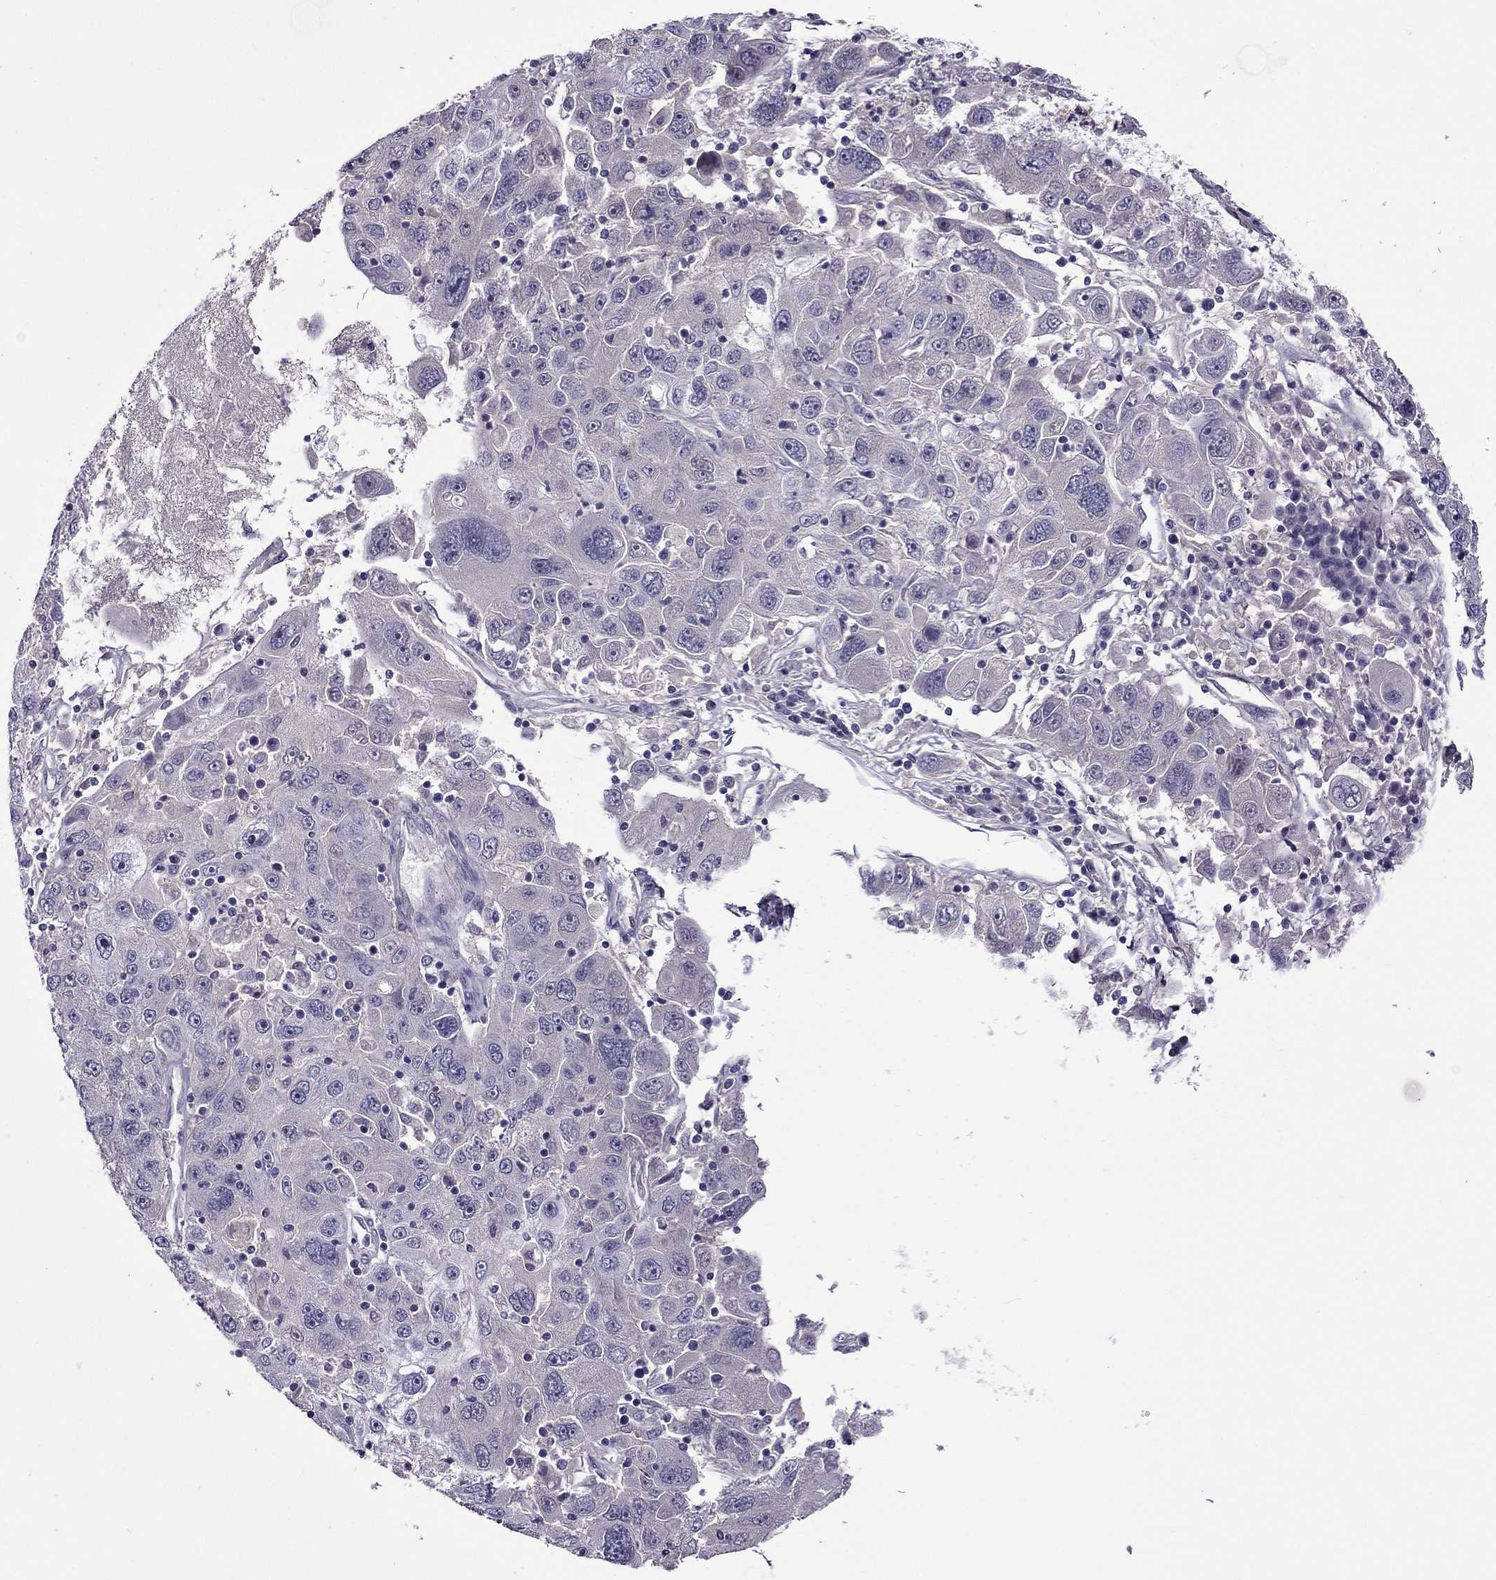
{"staining": {"intensity": "negative", "quantity": "none", "location": "none"}, "tissue": "stomach cancer", "cell_type": "Tumor cells", "image_type": "cancer", "snomed": [{"axis": "morphology", "description": "Adenocarcinoma, NOS"}, {"axis": "topography", "description": "Stomach"}], "caption": "This is an immunohistochemistry (IHC) histopathology image of stomach cancer (adenocarcinoma). There is no staining in tumor cells.", "gene": "SPTBN4", "patient": {"sex": "male", "age": 56}}